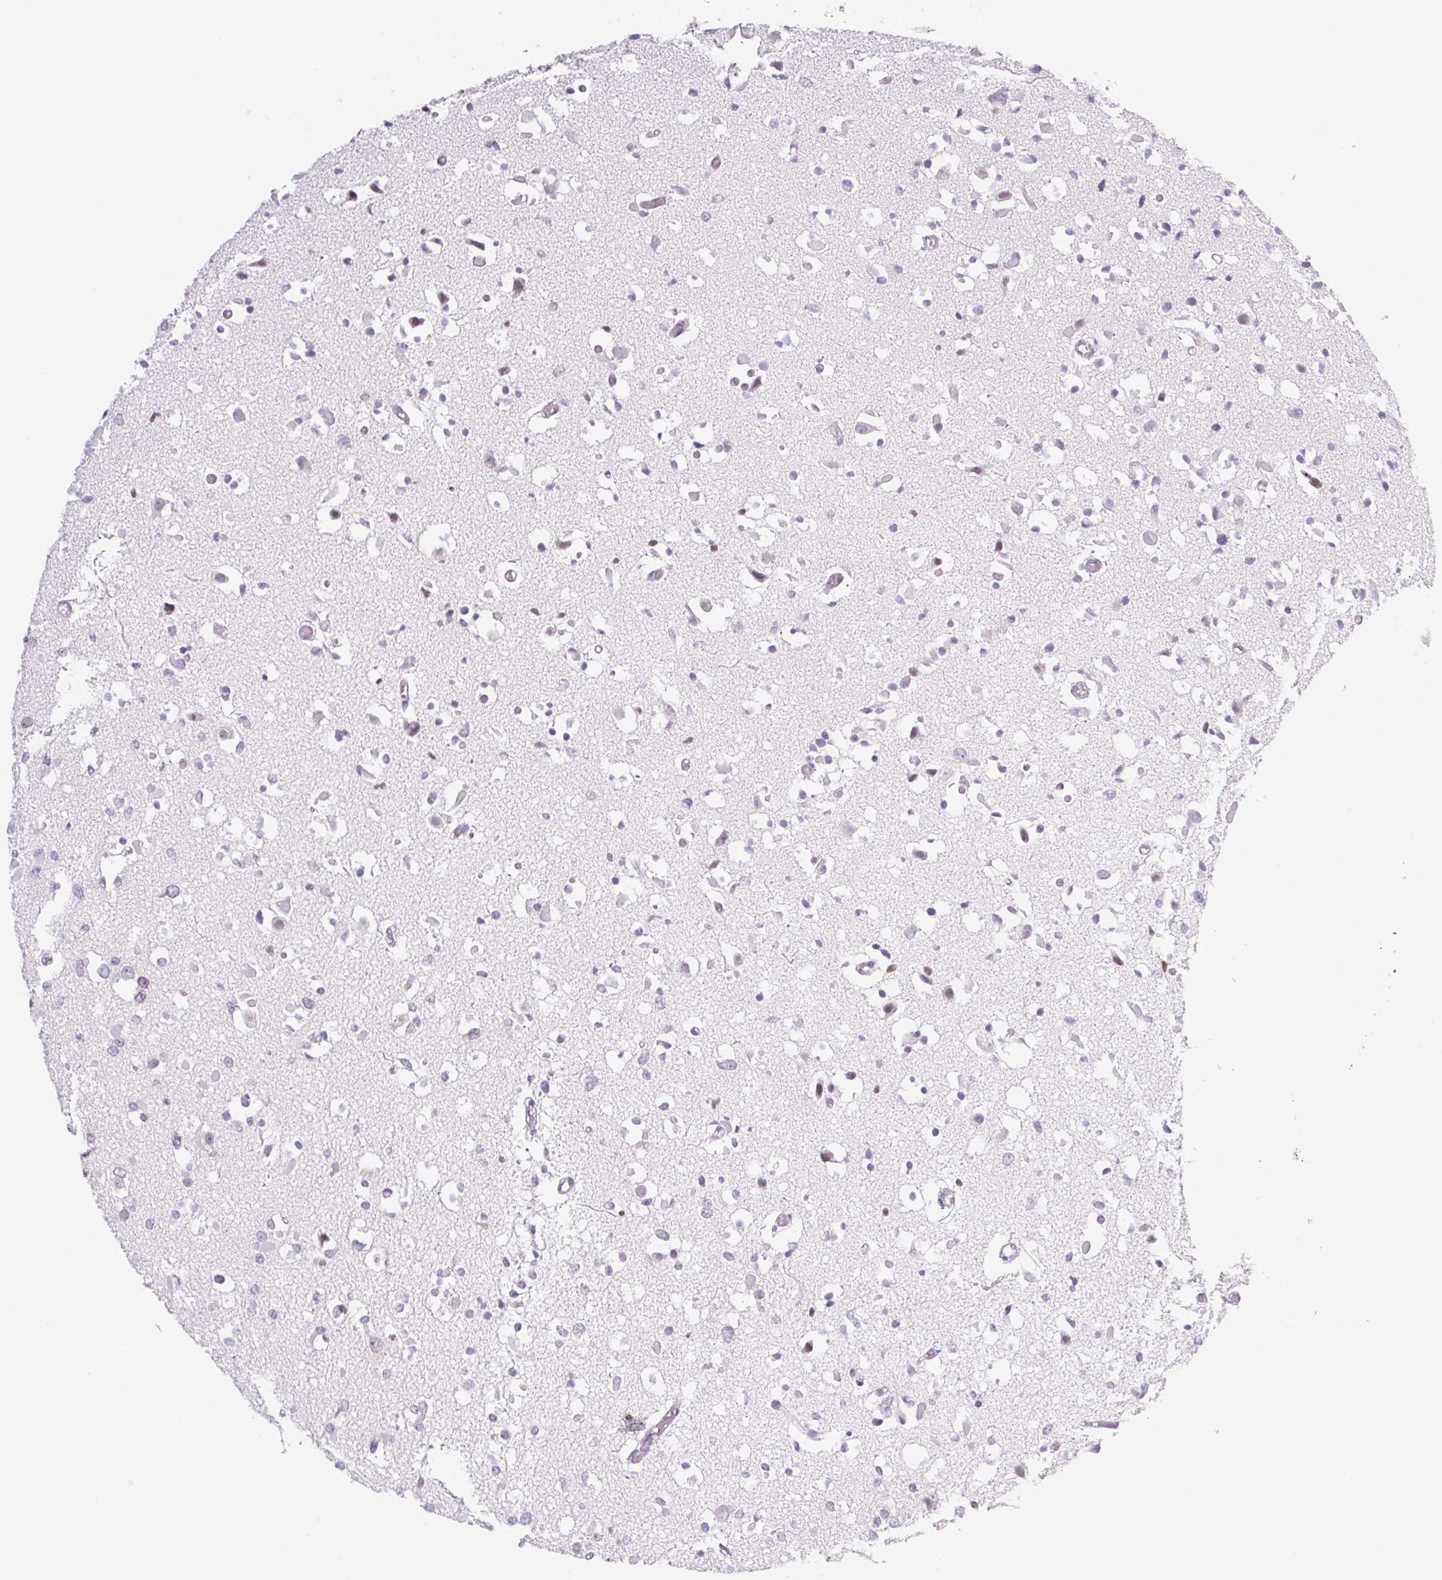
{"staining": {"intensity": "negative", "quantity": "none", "location": "none"}, "tissue": "glioma", "cell_type": "Tumor cells", "image_type": "cancer", "snomed": [{"axis": "morphology", "description": "Glioma, malignant, Low grade"}, {"axis": "topography", "description": "Brain"}], "caption": "High magnification brightfield microscopy of low-grade glioma (malignant) stained with DAB (brown) and counterstained with hematoxylin (blue): tumor cells show no significant positivity.", "gene": "TLE3", "patient": {"sex": "female", "age": 22}}